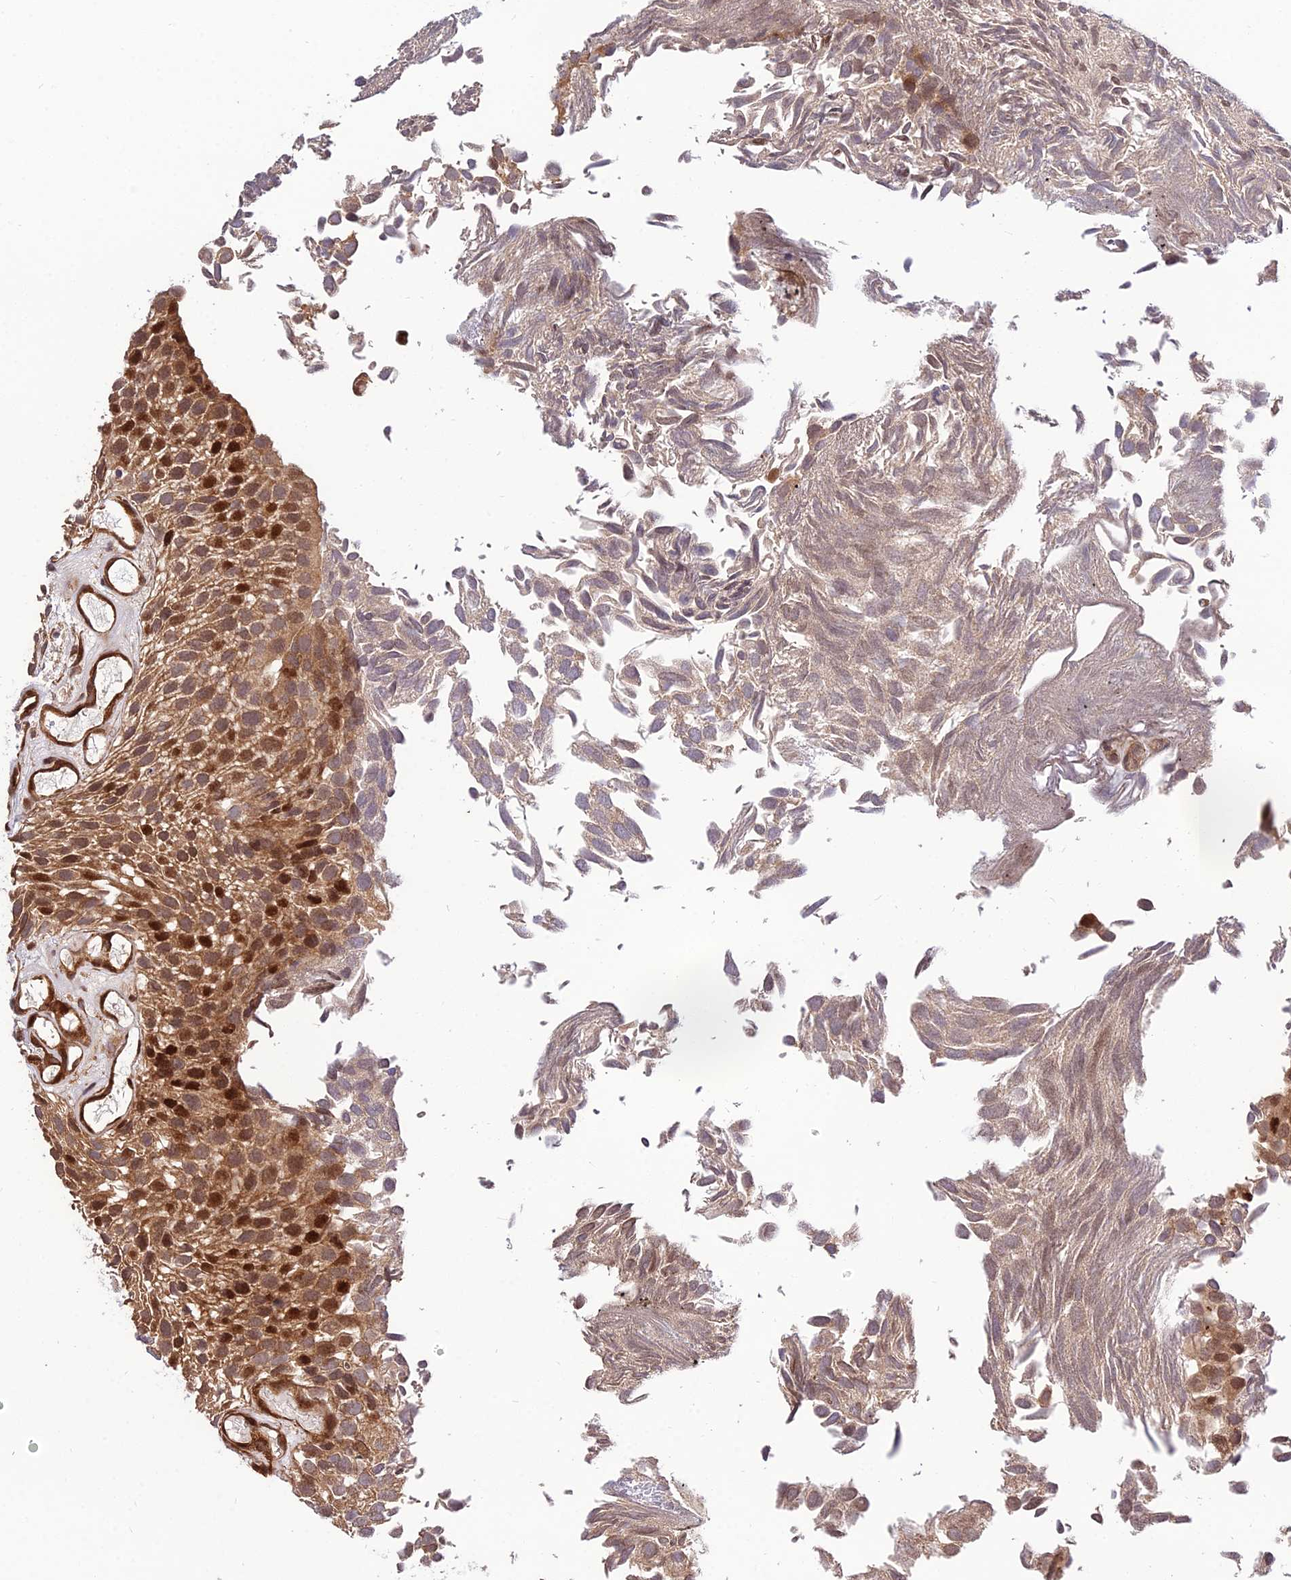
{"staining": {"intensity": "strong", "quantity": "25%-75%", "location": "cytoplasmic/membranous,nuclear"}, "tissue": "urothelial cancer", "cell_type": "Tumor cells", "image_type": "cancer", "snomed": [{"axis": "morphology", "description": "Urothelial carcinoma, Low grade"}, {"axis": "topography", "description": "Urinary bladder"}], "caption": "An IHC histopathology image of tumor tissue is shown. Protein staining in brown labels strong cytoplasmic/membranous and nuclear positivity in low-grade urothelial carcinoma within tumor cells.", "gene": "SMG6", "patient": {"sex": "male", "age": 89}}